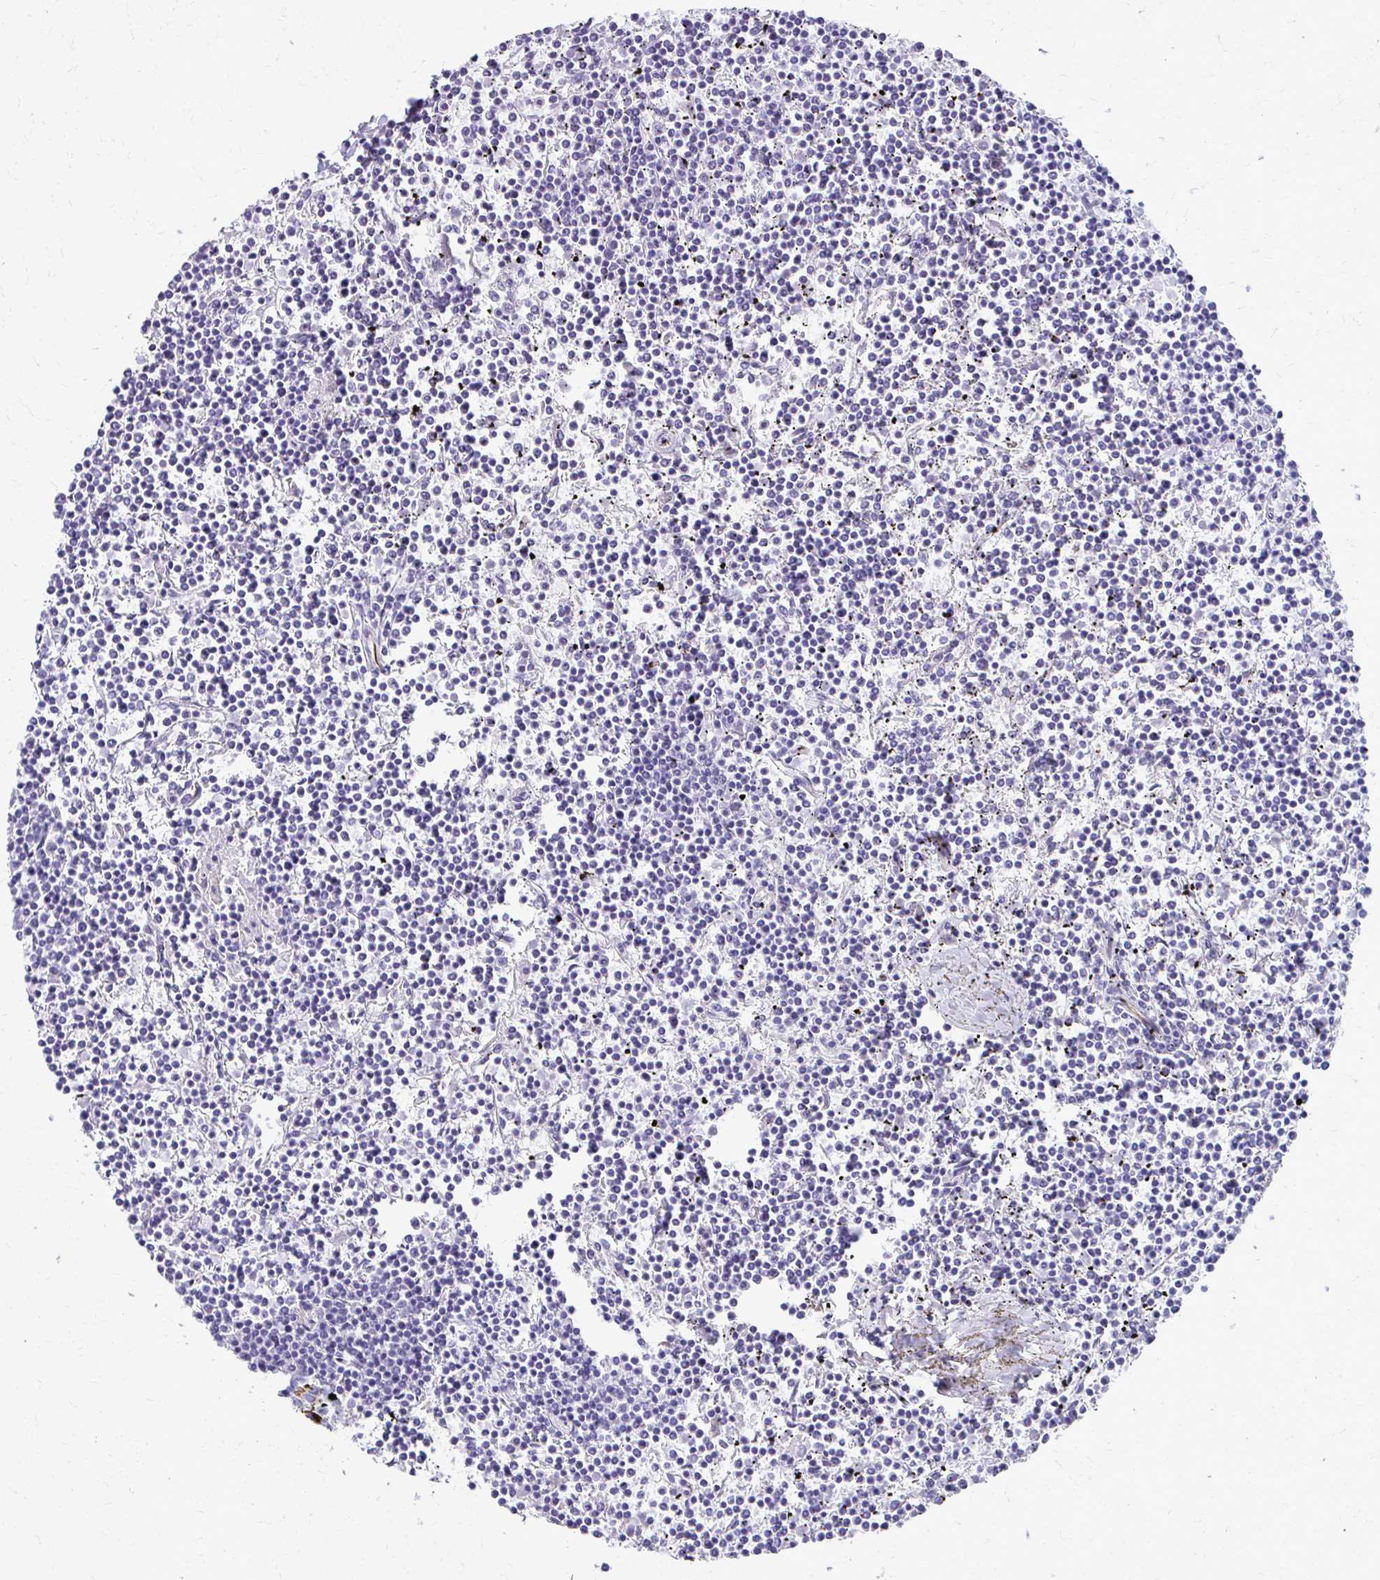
{"staining": {"intensity": "negative", "quantity": "none", "location": "none"}, "tissue": "lymphoma", "cell_type": "Tumor cells", "image_type": "cancer", "snomed": [{"axis": "morphology", "description": "Malignant lymphoma, non-Hodgkin's type, Low grade"}, {"axis": "topography", "description": "Spleen"}], "caption": "High magnification brightfield microscopy of low-grade malignant lymphoma, non-Hodgkin's type stained with DAB (brown) and counterstained with hematoxylin (blue): tumor cells show no significant expression.", "gene": "TRIM6", "patient": {"sex": "female", "age": 19}}